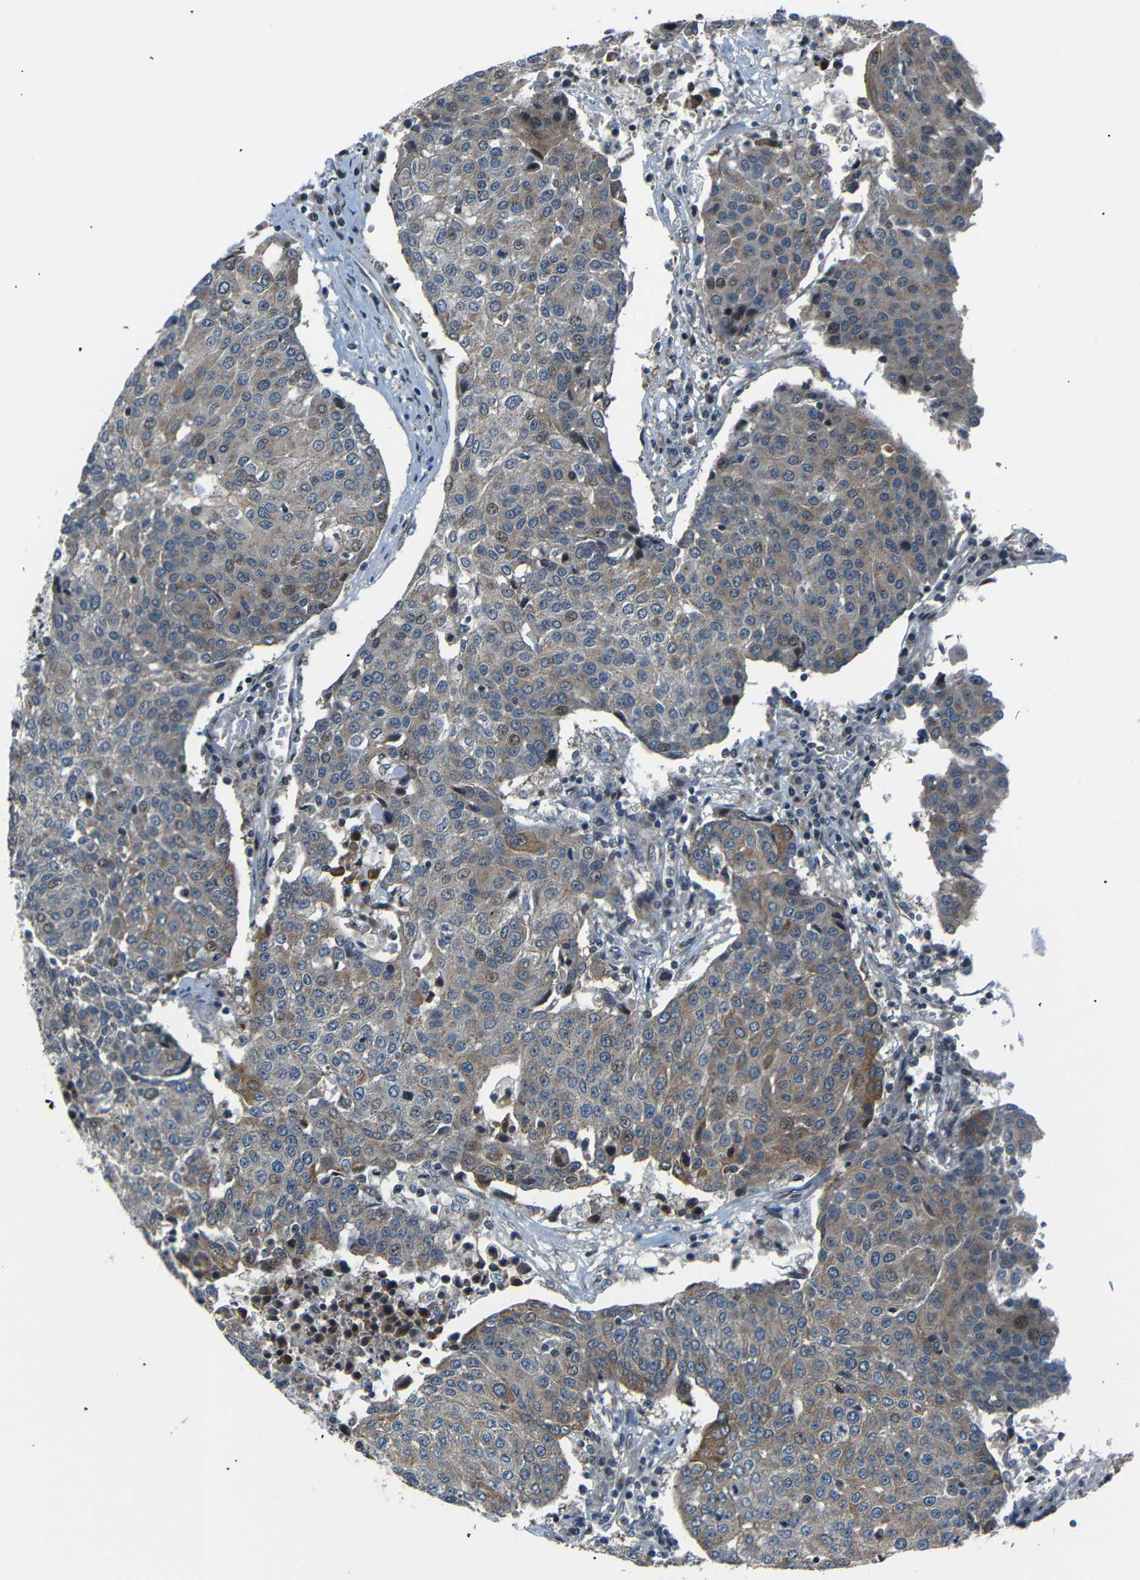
{"staining": {"intensity": "weak", "quantity": ">75%", "location": "cytoplasmic/membranous,nuclear"}, "tissue": "urothelial cancer", "cell_type": "Tumor cells", "image_type": "cancer", "snomed": [{"axis": "morphology", "description": "Urothelial carcinoma, High grade"}, {"axis": "topography", "description": "Urinary bladder"}], "caption": "Weak cytoplasmic/membranous and nuclear staining for a protein is seen in approximately >75% of tumor cells of urothelial cancer using IHC.", "gene": "AKAP9", "patient": {"sex": "female", "age": 85}}